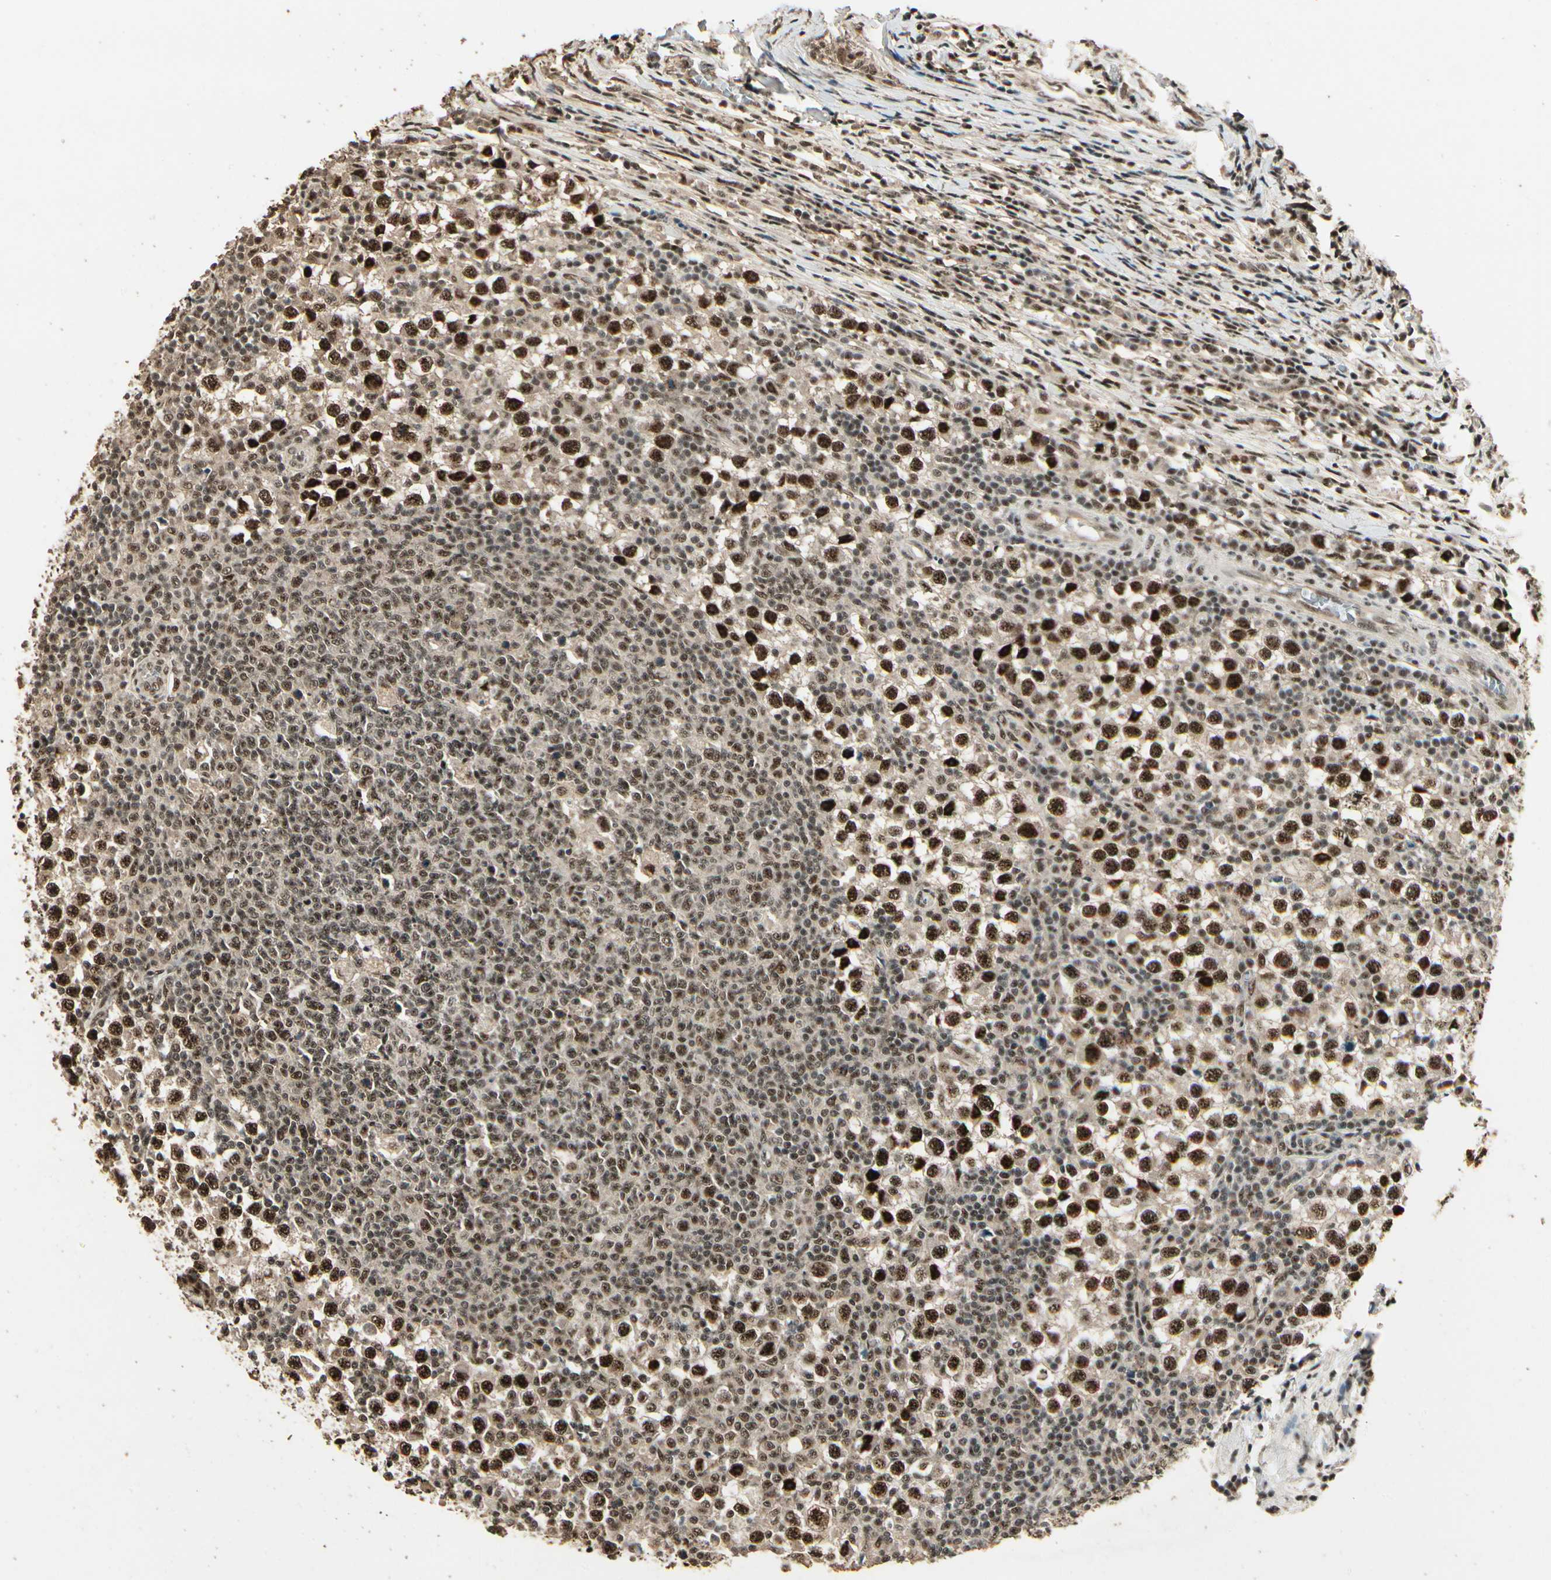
{"staining": {"intensity": "strong", "quantity": ">75%", "location": "nuclear"}, "tissue": "testis cancer", "cell_type": "Tumor cells", "image_type": "cancer", "snomed": [{"axis": "morphology", "description": "Seminoma, NOS"}, {"axis": "topography", "description": "Testis"}], "caption": "Strong nuclear protein expression is seen in approximately >75% of tumor cells in seminoma (testis).", "gene": "RBM25", "patient": {"sex": "male", "age": 65}}